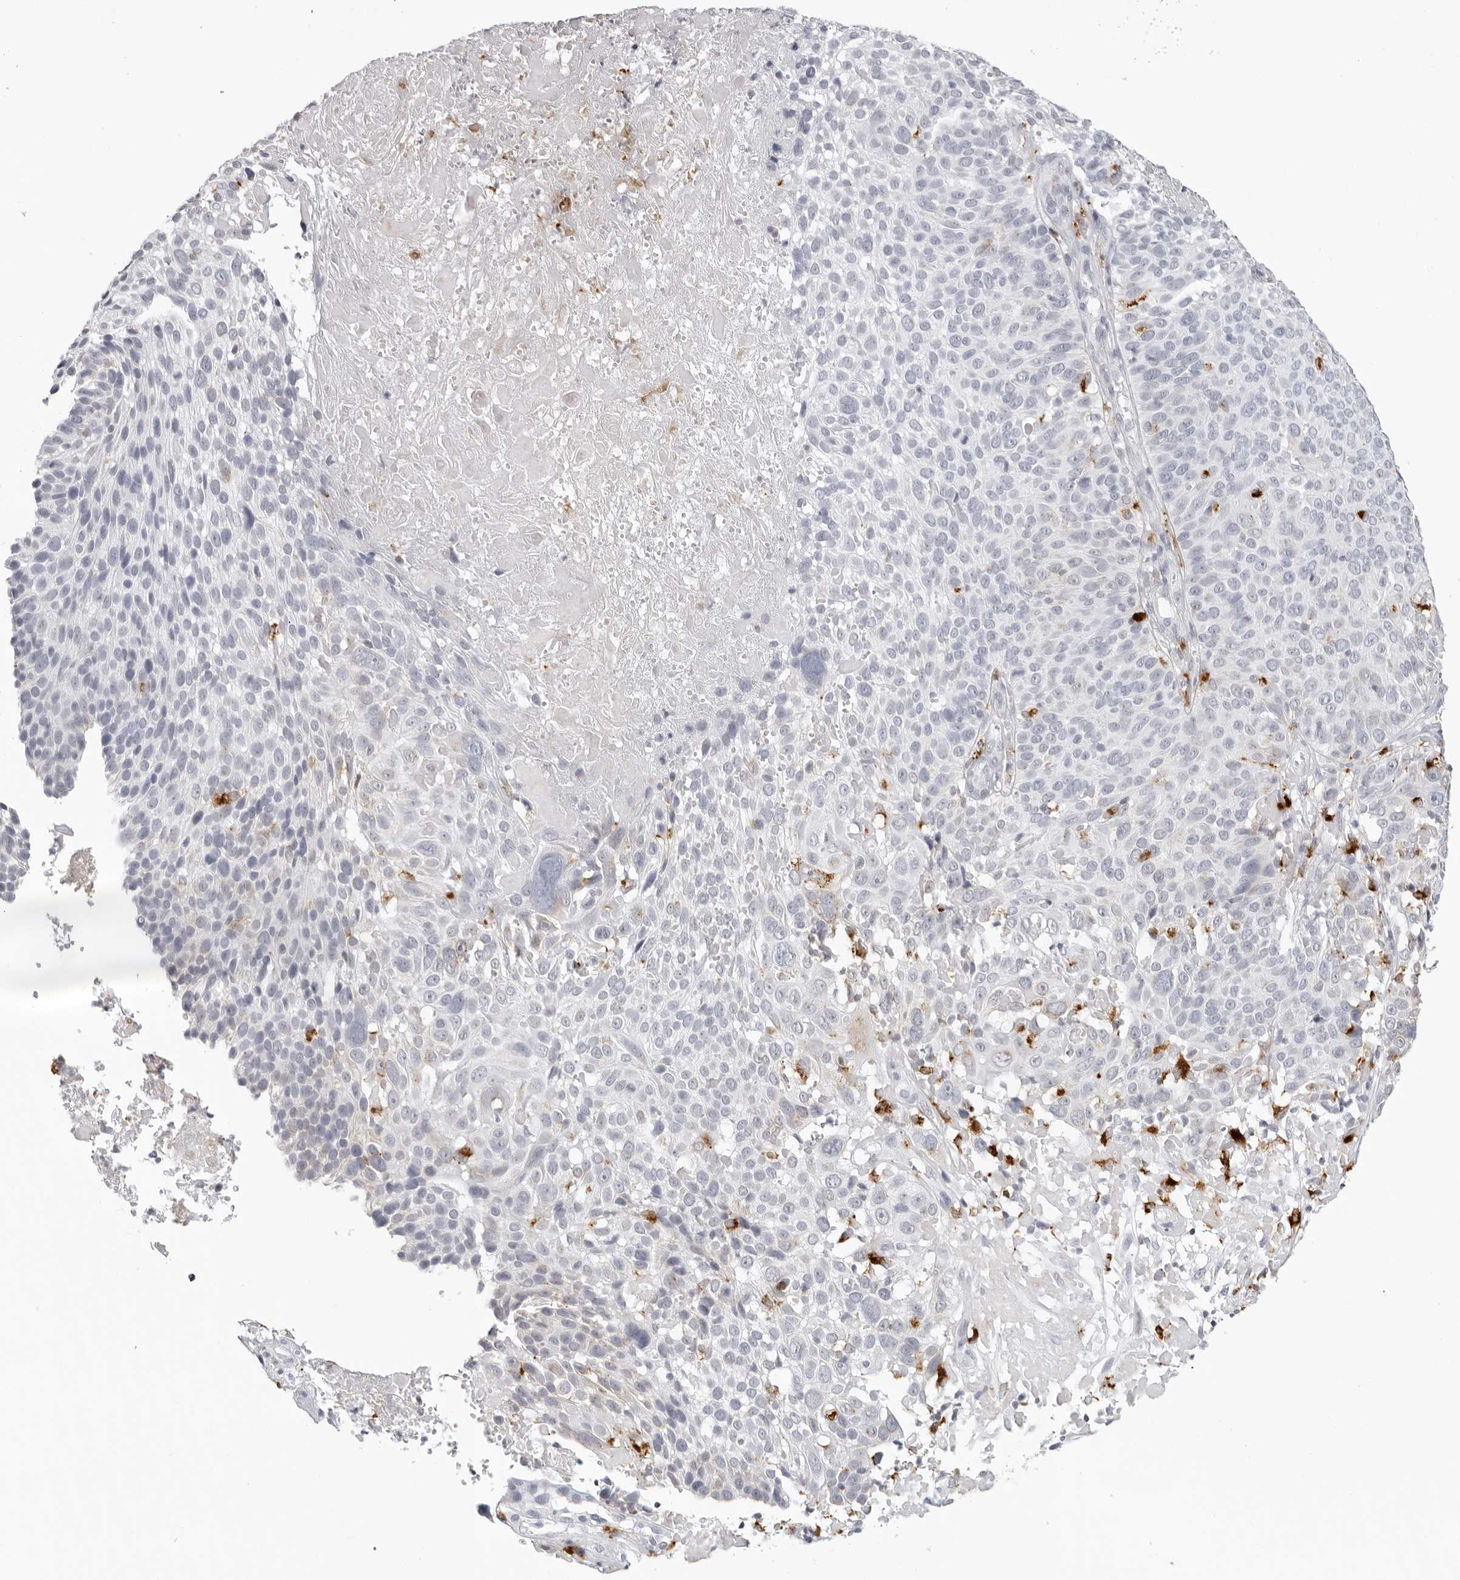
{"staining": {"intensity": "weak", "quantity": "<25%", "location": "cytoplasmic/membranous"}, "tissue": "cervical cancer", "cell_type": "Tumor cells", "image_type": "cancer", "snomed": [{"axis": "morphology", "description": "Squamous cell carcinoma, NOS"}, {"axis": "topography", "description": "Cervix"}], "caption": "An image of cervical cancer stained for a protein shows no brown staining in tumor cells.", "gene": "IL25", "patient": {"sex": "female", "age": 74}}